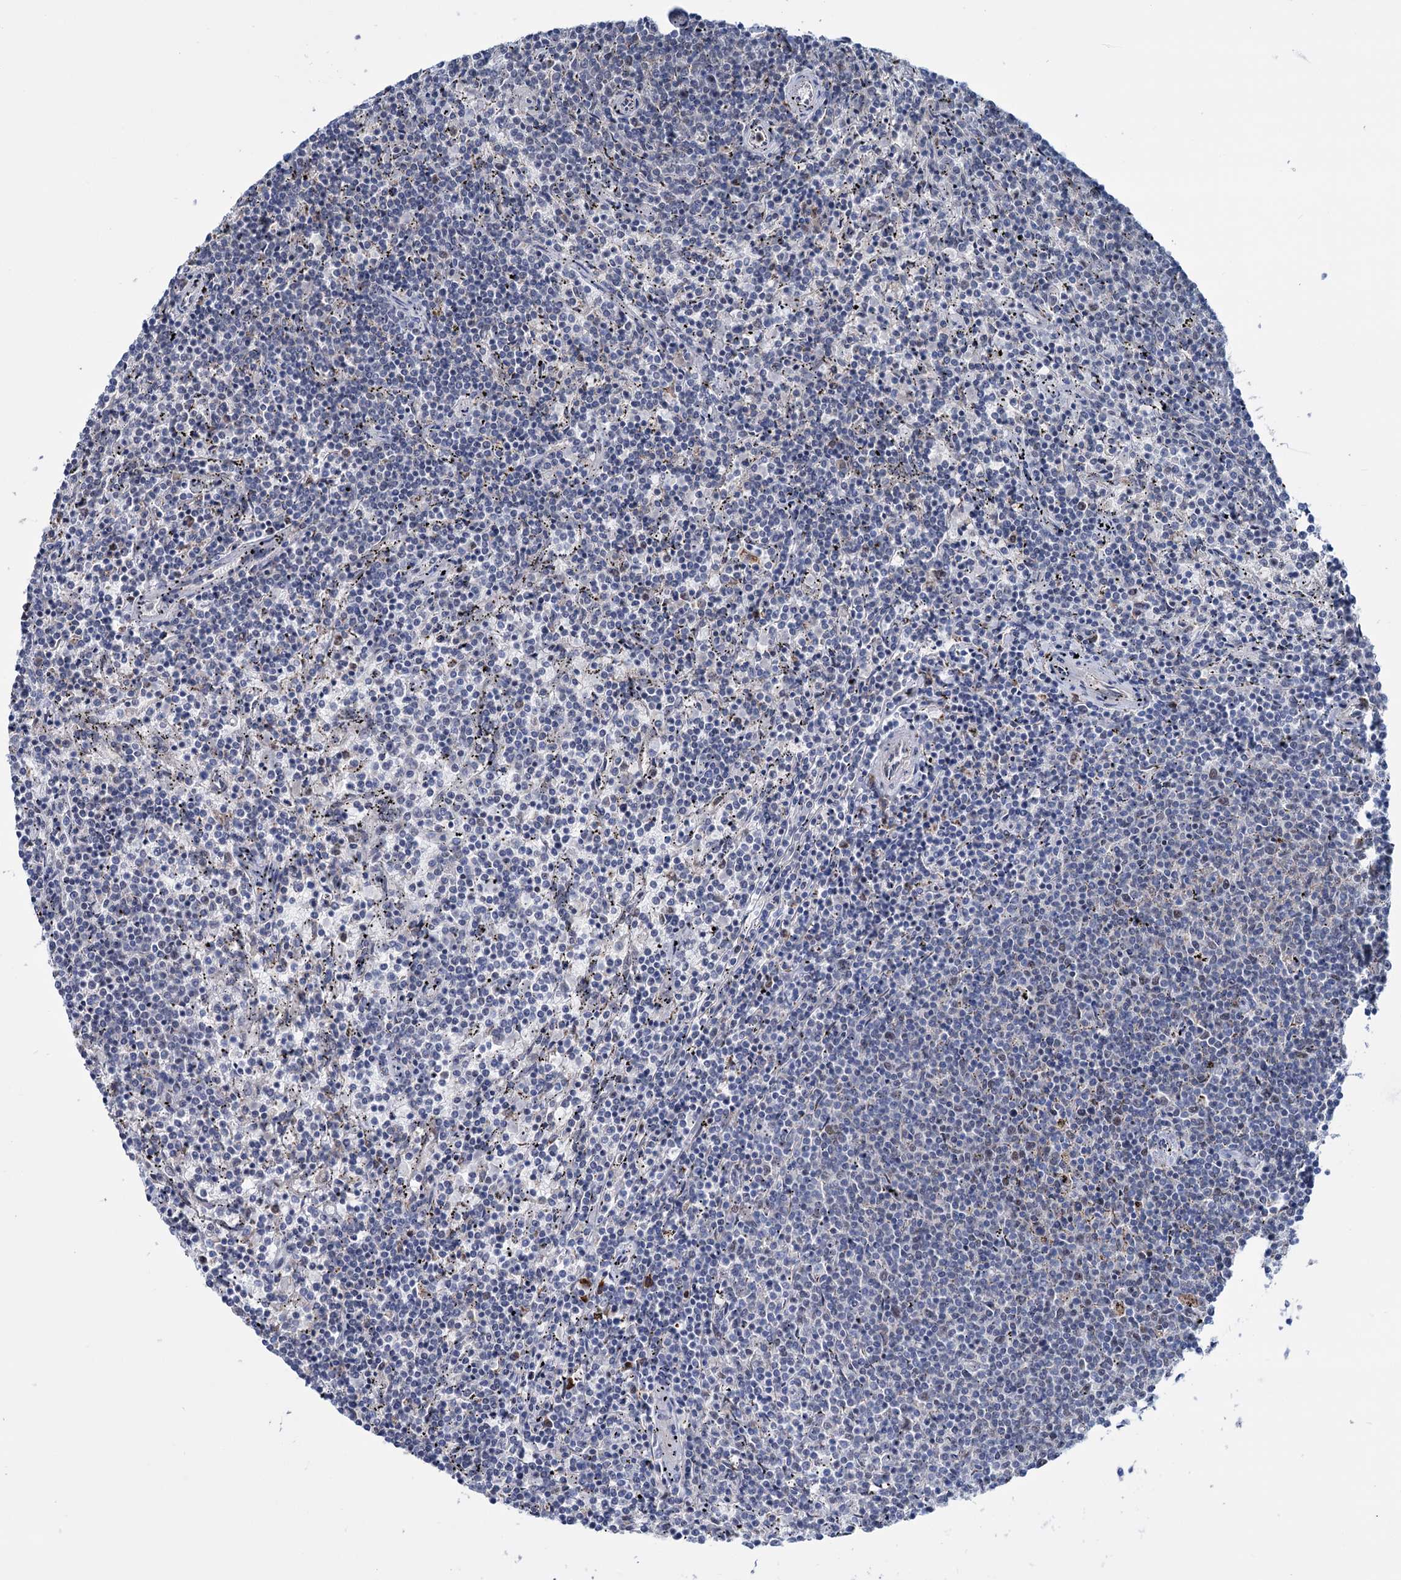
{"staining": {"intensity": "negative", "quantity": "none", "location": "none"}, "tissue": "lymphoma", "cell_type": "Tumor cells", "image_type": "cancer", "snomed": [{"axis": "morphology", "description": "Malignant lymphoma, non-Hodgkin's type, Low grade"}, {"axis": "topography", "description": "Spleen"}], "caption": "Tumor cells show no significant staining in malignant lymphoma, non-Hodgkin's type (low-grade). Nuclei are stained in blue.", "gene": "LPIN1", "patient": {"sex": "female", "age": 50}}